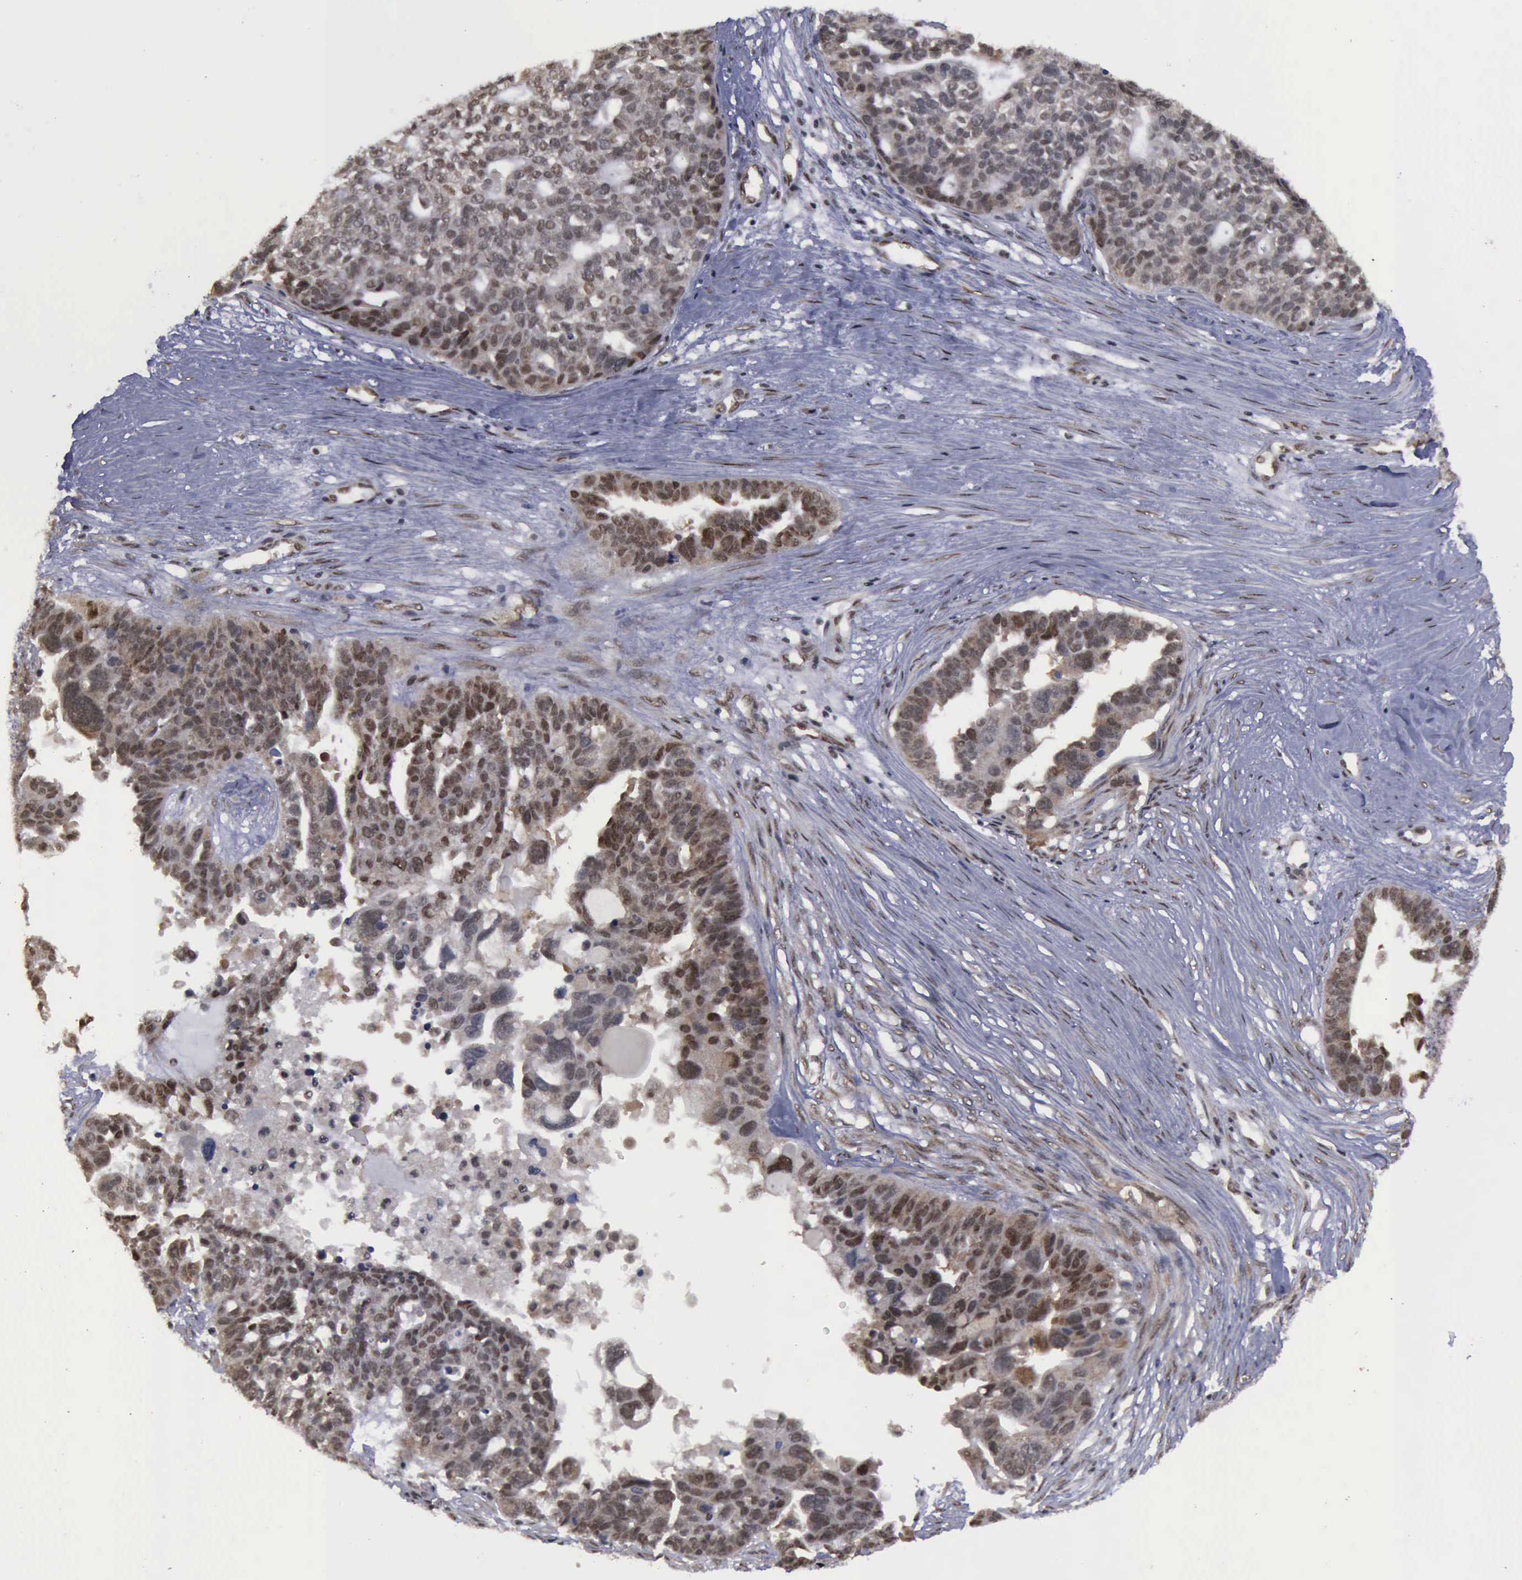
{"staining": {"intensity": "moderate", "quantity": "25%-75%", "location": "cytoplasmic/membranous,nuclear"}, "tissue": "ovarian cancer", "cell_type": "Tumor cells", "image_type": "cancer", "snomed": [{"axis": "morphology", "description": "Cystadenocarcinoma, serous, NOS"}, {"axis": "topography", "description": "Ovary"}], "caption": "High-magnification brightfield microscopy of serous cystadenocarcinoma (ovarian) stained with DAB (brown) and counterstained with hematoxylin (blue). tumor cells exhibit moderate cytoplasmic/membranous and nuclear expression is present in about25%-75% of cells.", "gene": "RTCB", "patient": {"sex": "female", "age": 59}}